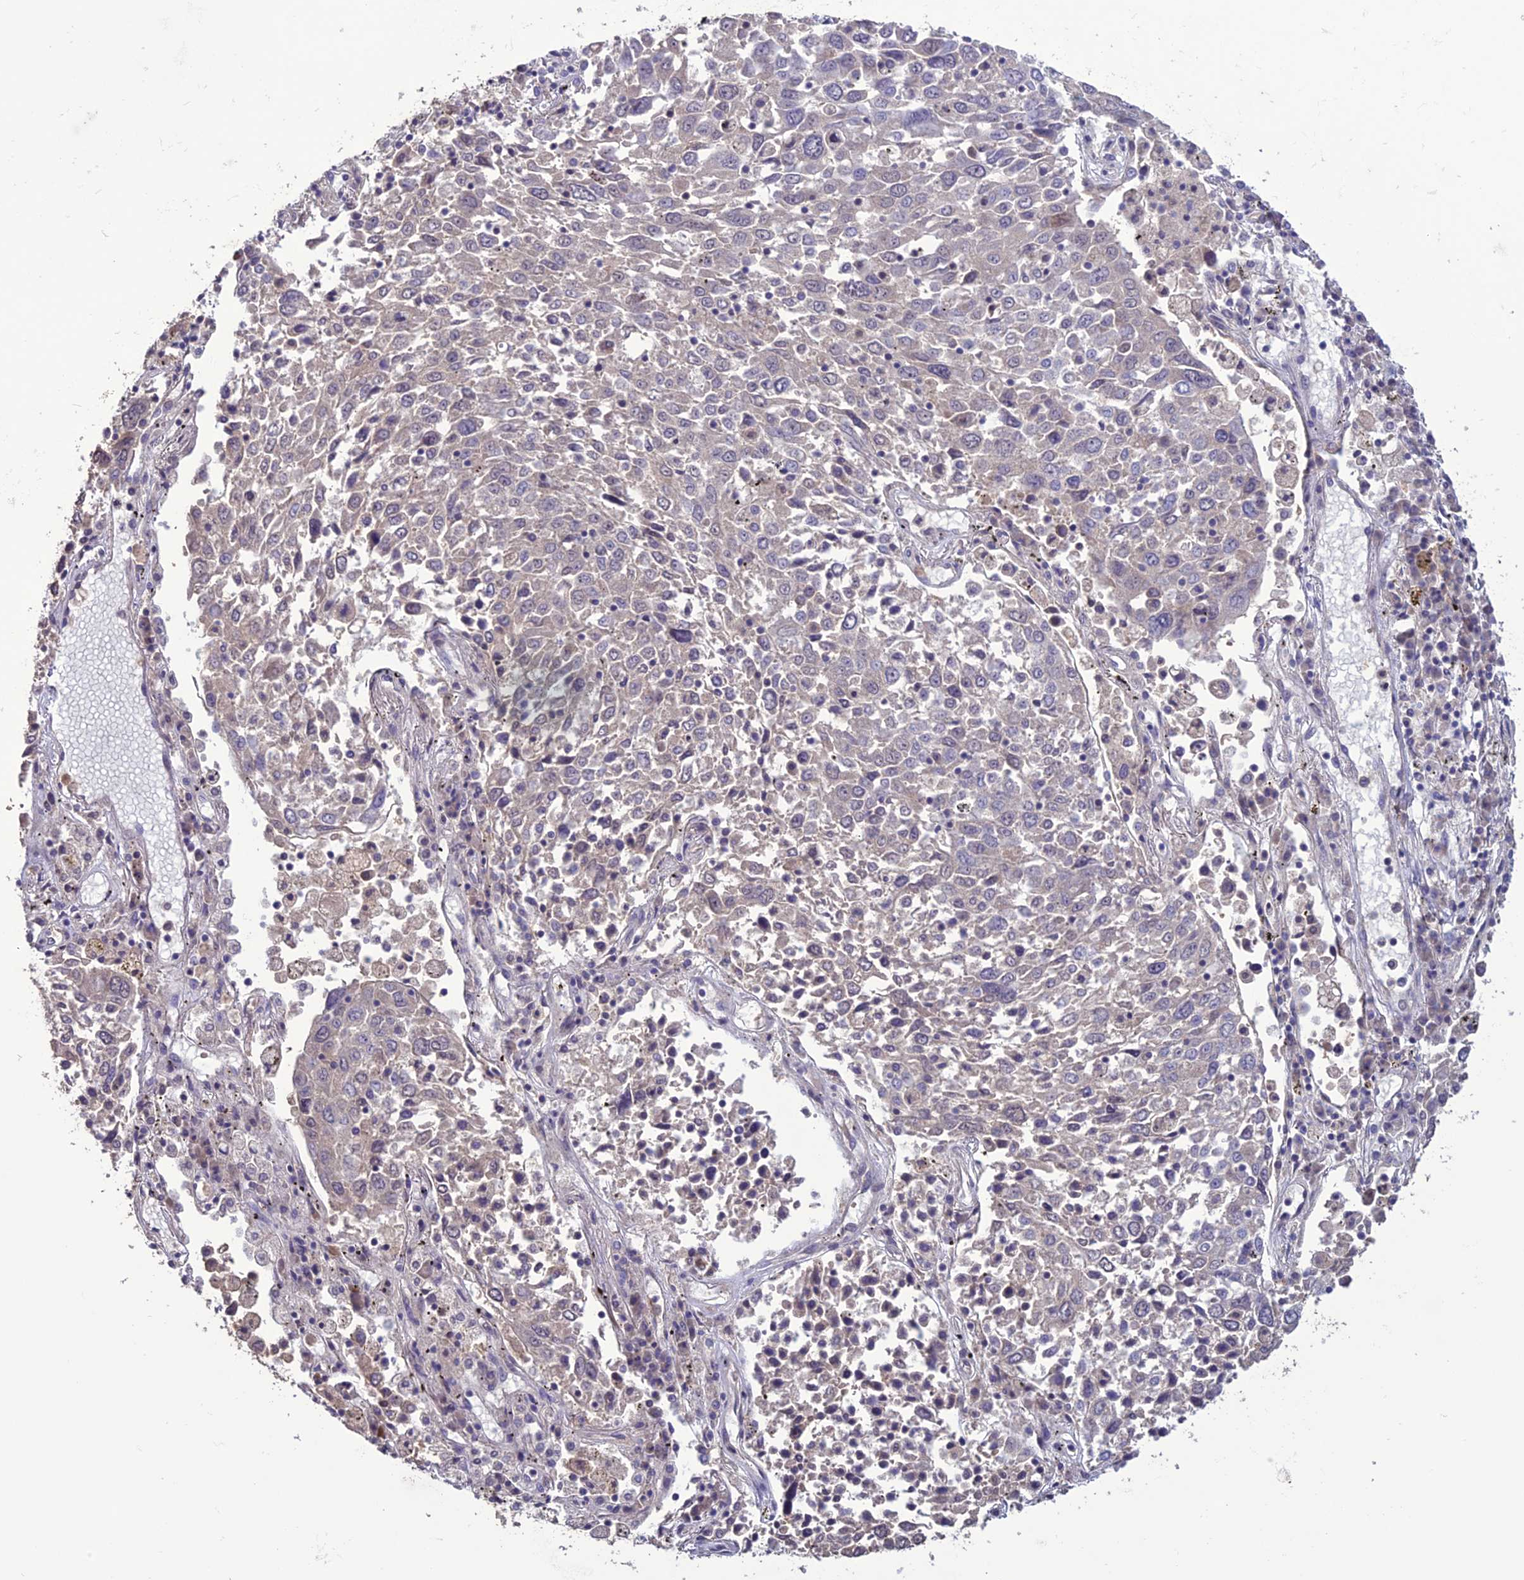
{"staining": {"intensity": "negative", "quantity": "none", "location": "none"}, "tissue": "lung cancer", "cell_type": "Tumor cells", "image_type": "cancer", "snomed": [{"axis": "morphology", "description": "Squamous cell carcinoma, NOS"}, {"axis": "topography", "description": "Lung"}], "caption": "Human squamous cell carcinoma (lung) stained for a protein using immunohistochemistry shows no expression in tumor cells.", "gene": "C2orf76", "patient": {"sex": "male", "age": 65}}